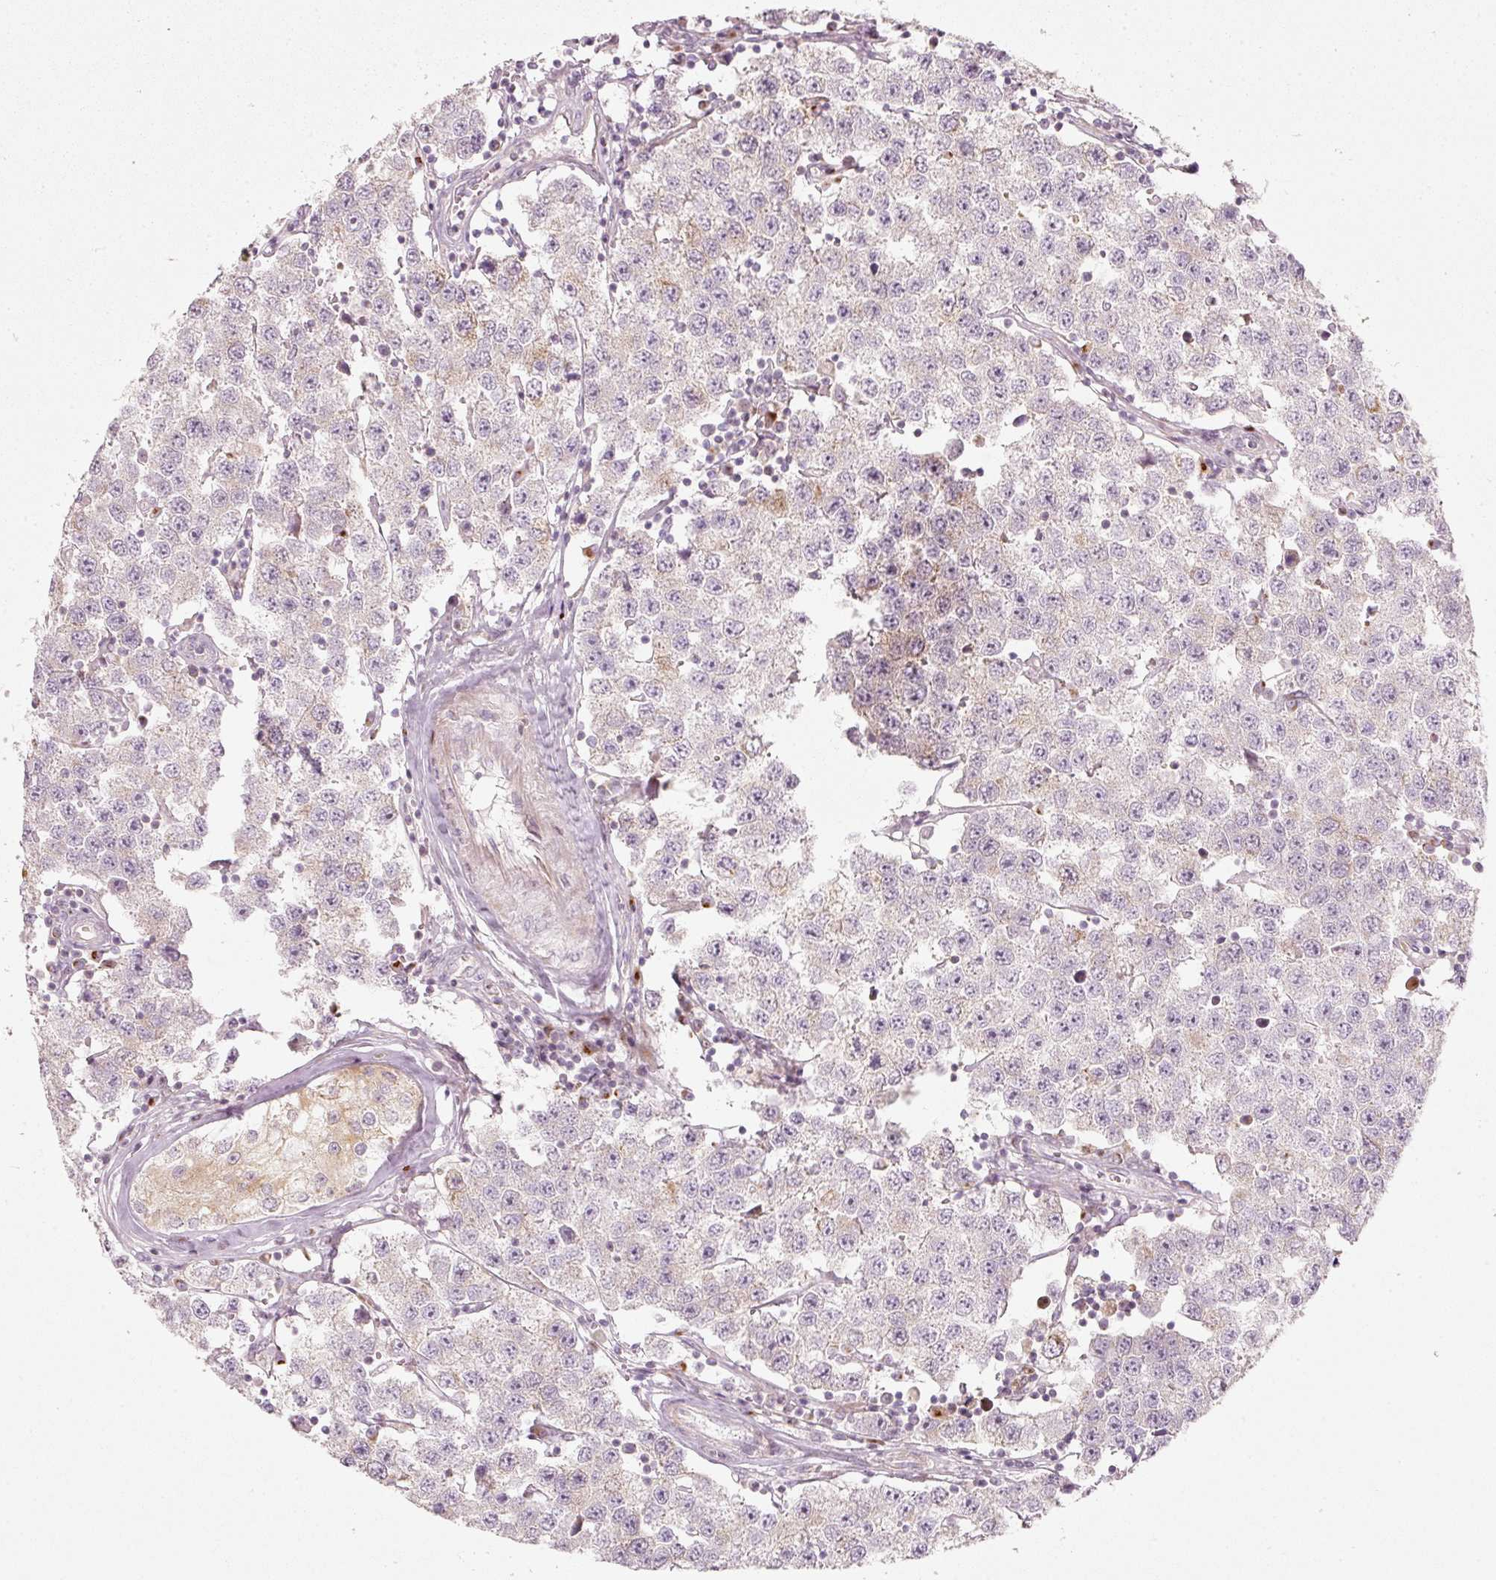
{"staining": {"intensity": "weak", "quantity": "<25%", "location": "cytoplasmic/membranous"}, "tissue": "testis cancer", "cell_type": "Tumor cells", "image_type": "cancer", "snomed": [{"axis": "morphology", "description": "Seminoma, NOS"}, {"axis": "topography", "description": "Testis"}], "caption": "The photomicrograph shows no staining of tumor cells in testis seminoma.", "gene": "SLC20A1", "patient": {"sex": "male", "age": 34}}